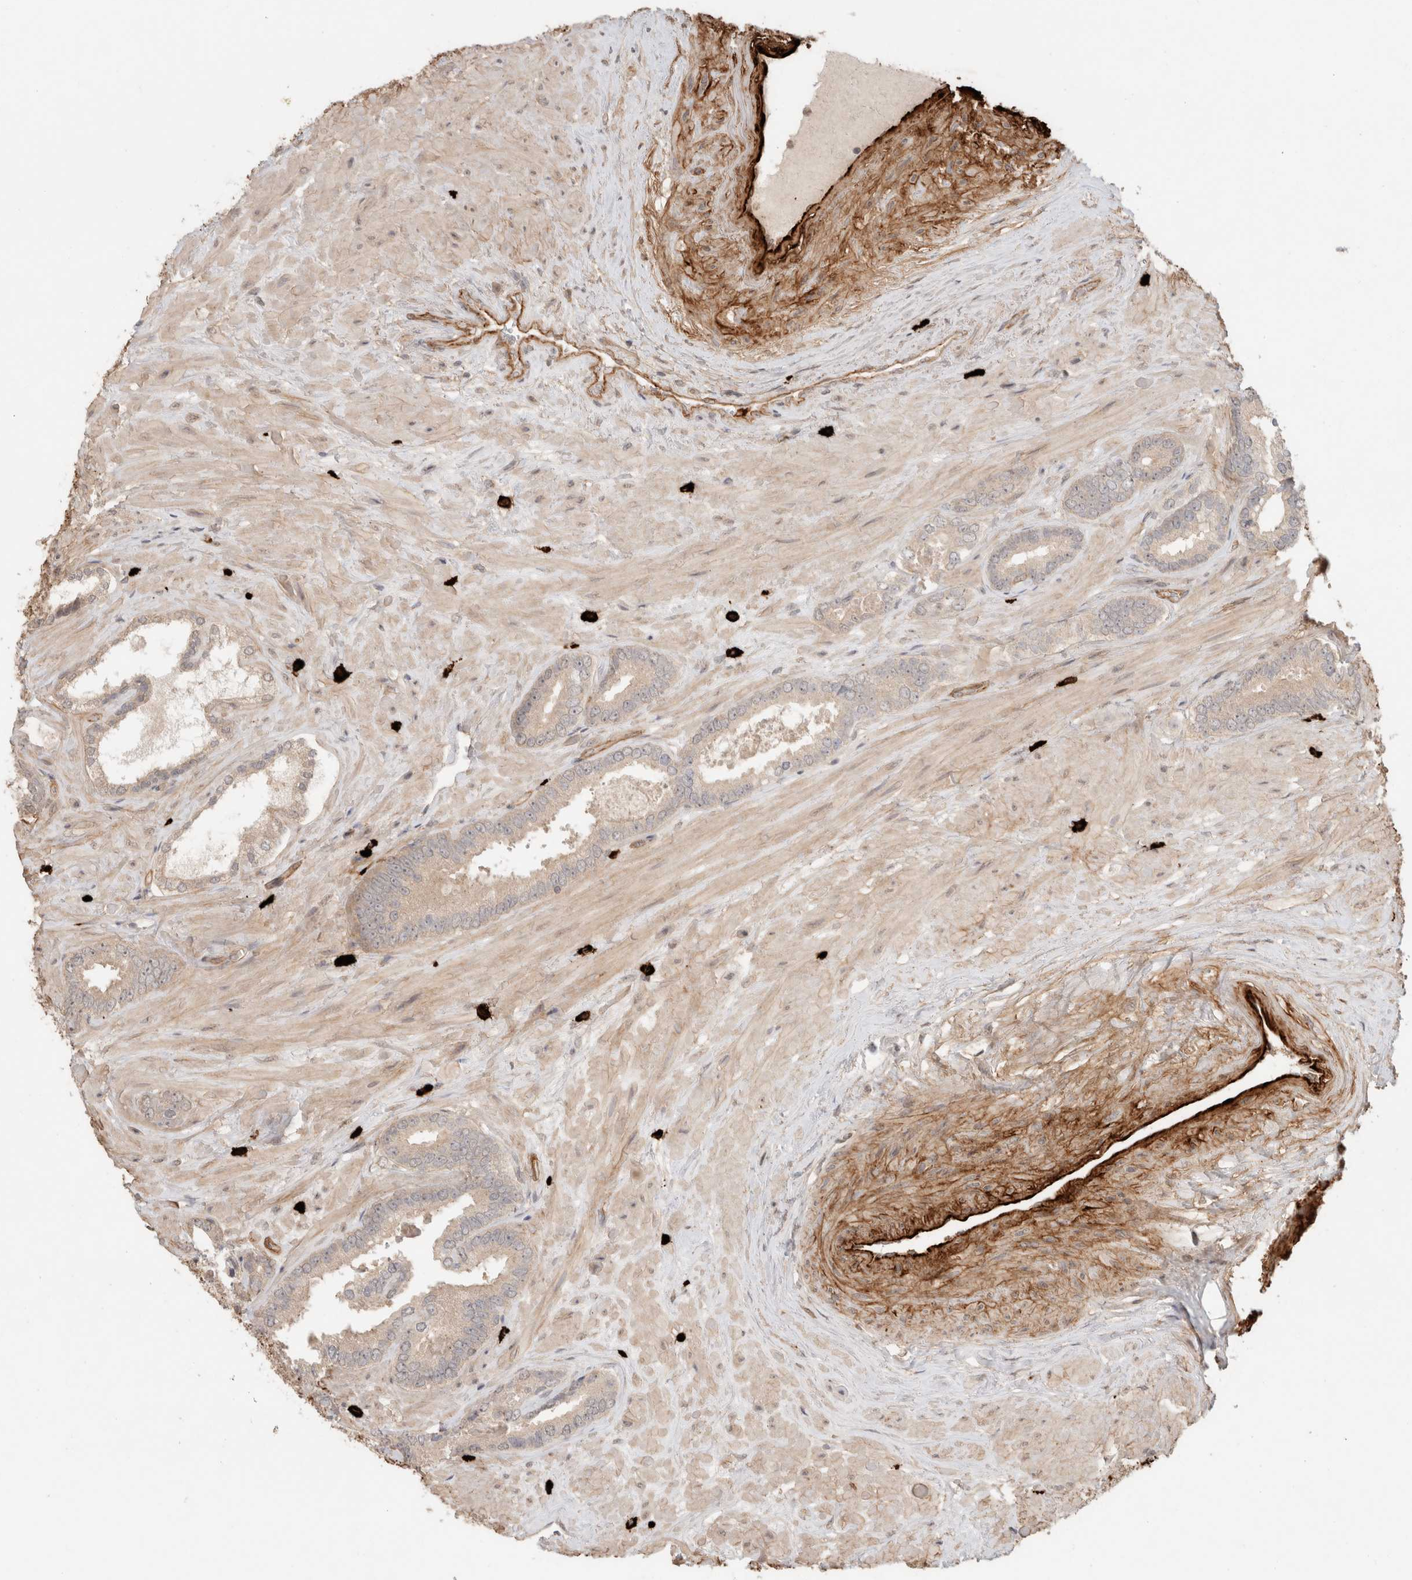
{"staining": {"intensity": "weak", "quantity": "<25%", "location": "cytoplasmic/membranous"}, "tissue": "prostate cancer", "cell_type": "Tumor cells", "image_type": "cancer", "snomed": [{"axis": "morphology", "description": "Adenocarcinoma, Low grade"}, {"axis": "topography", "description": "Prostate"}], "caption": "IHC histopathology image of neoplastic tissue: adenocarcinoma (low-grade) (prostate) stained with DAB exhibits no significant protein staining in tumor cells.", "gene": "HSPG2", "patient": {"sex": "male", "age": 71}}